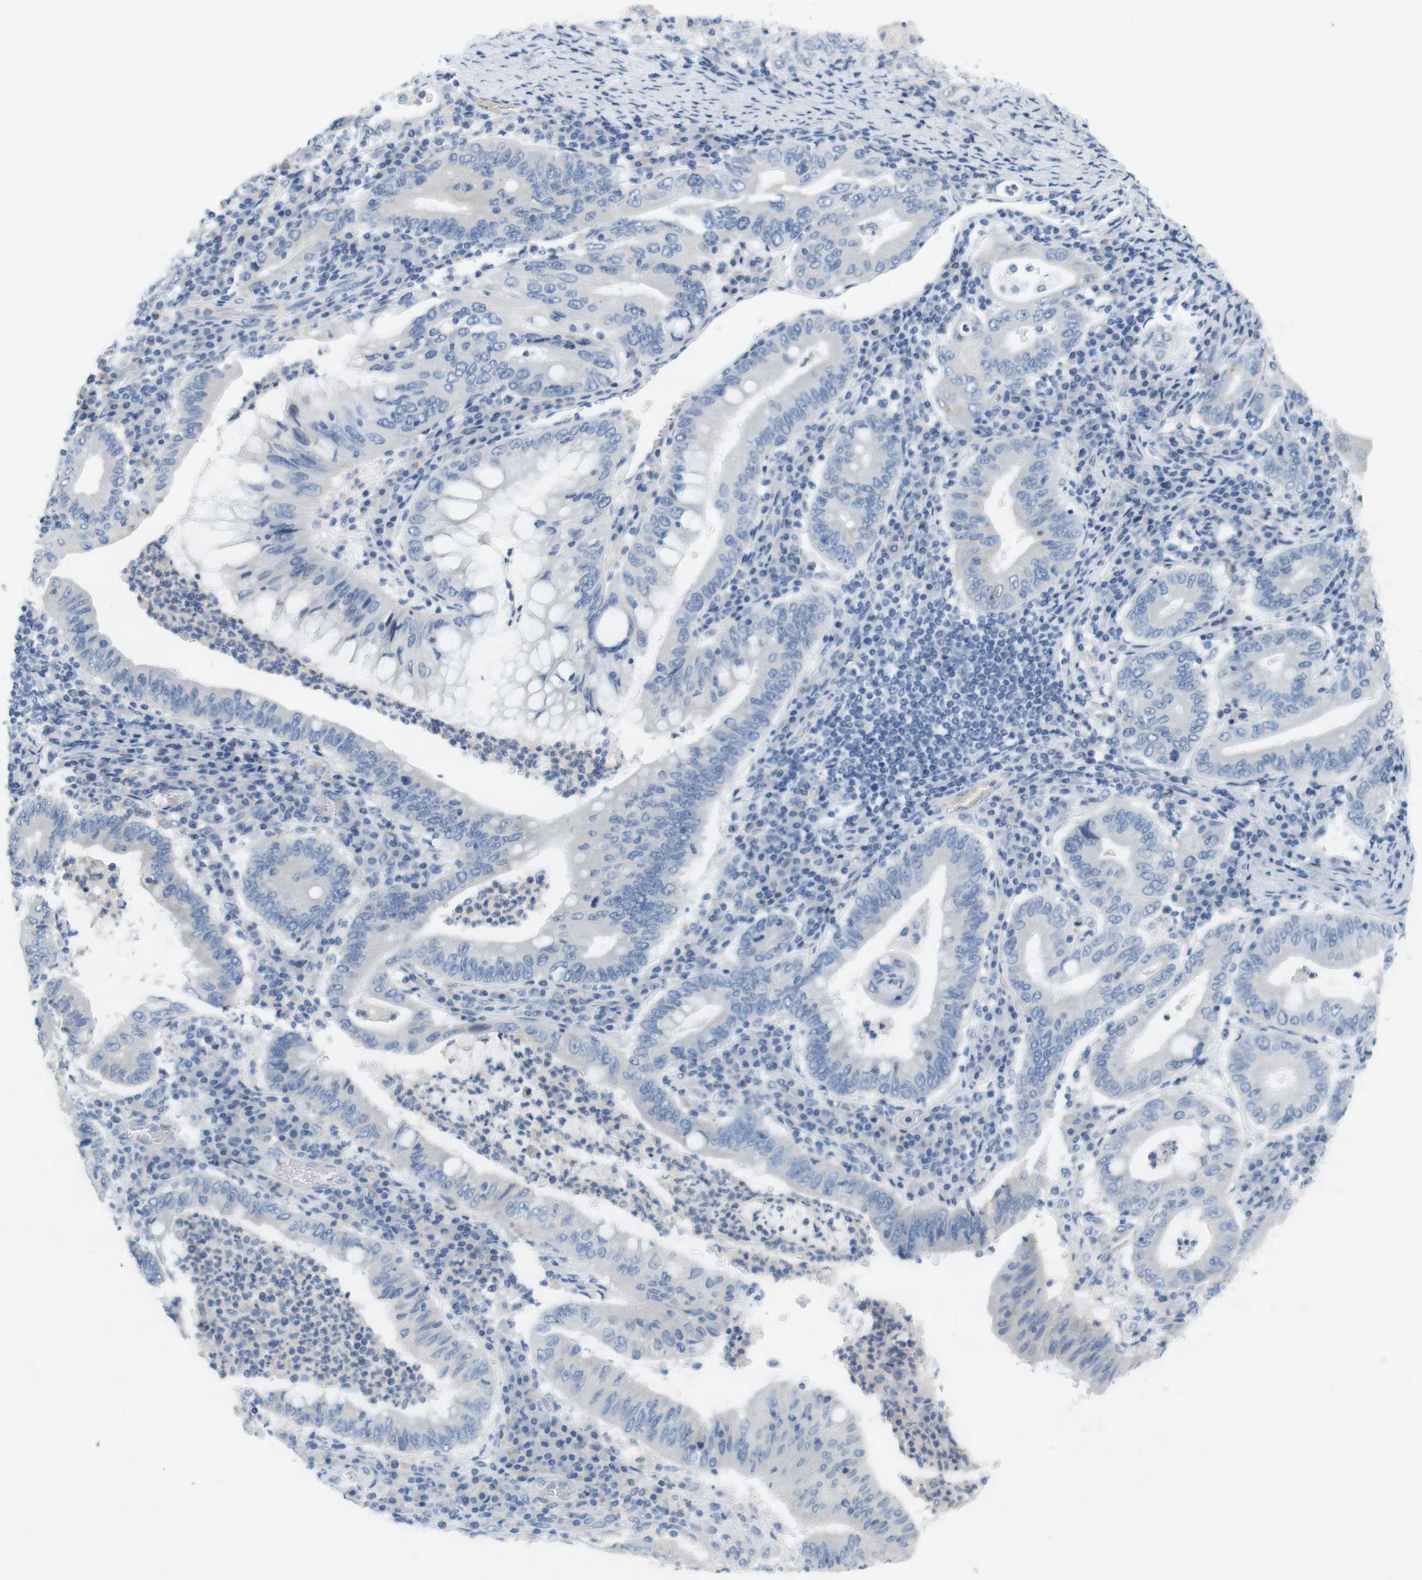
{"staining": {"intensity": "negative", "quantity": "none", "location": "none"}, "tissue": "stomach cancer", "cell_type": "Tumor cells", "image_type": "cancer", "snomed": [{"axis": "morphology", "description": "Normal tissue, NOS"}, {"axis": "morphology", "description": "Adenocarcinoma, NOS"}, {"axis": "topography", "description": "Esophagus"}, {"axis": "topography", "description": "Stomach, upper"}, {"axis": "topography", "description": "Peripheral nerve tissue"}], "caption": "DAB immunohistochemical staining of human stomach cancer (adenocarcinoma) demonstrates no significant positivity in tumor cells. (DAB (3,3'-diaminobenzidine) immunohistochemistry with hematoxylin counter stain).", "gene": "LRRK2", "patient": {"sex": "male", "age": 62}}